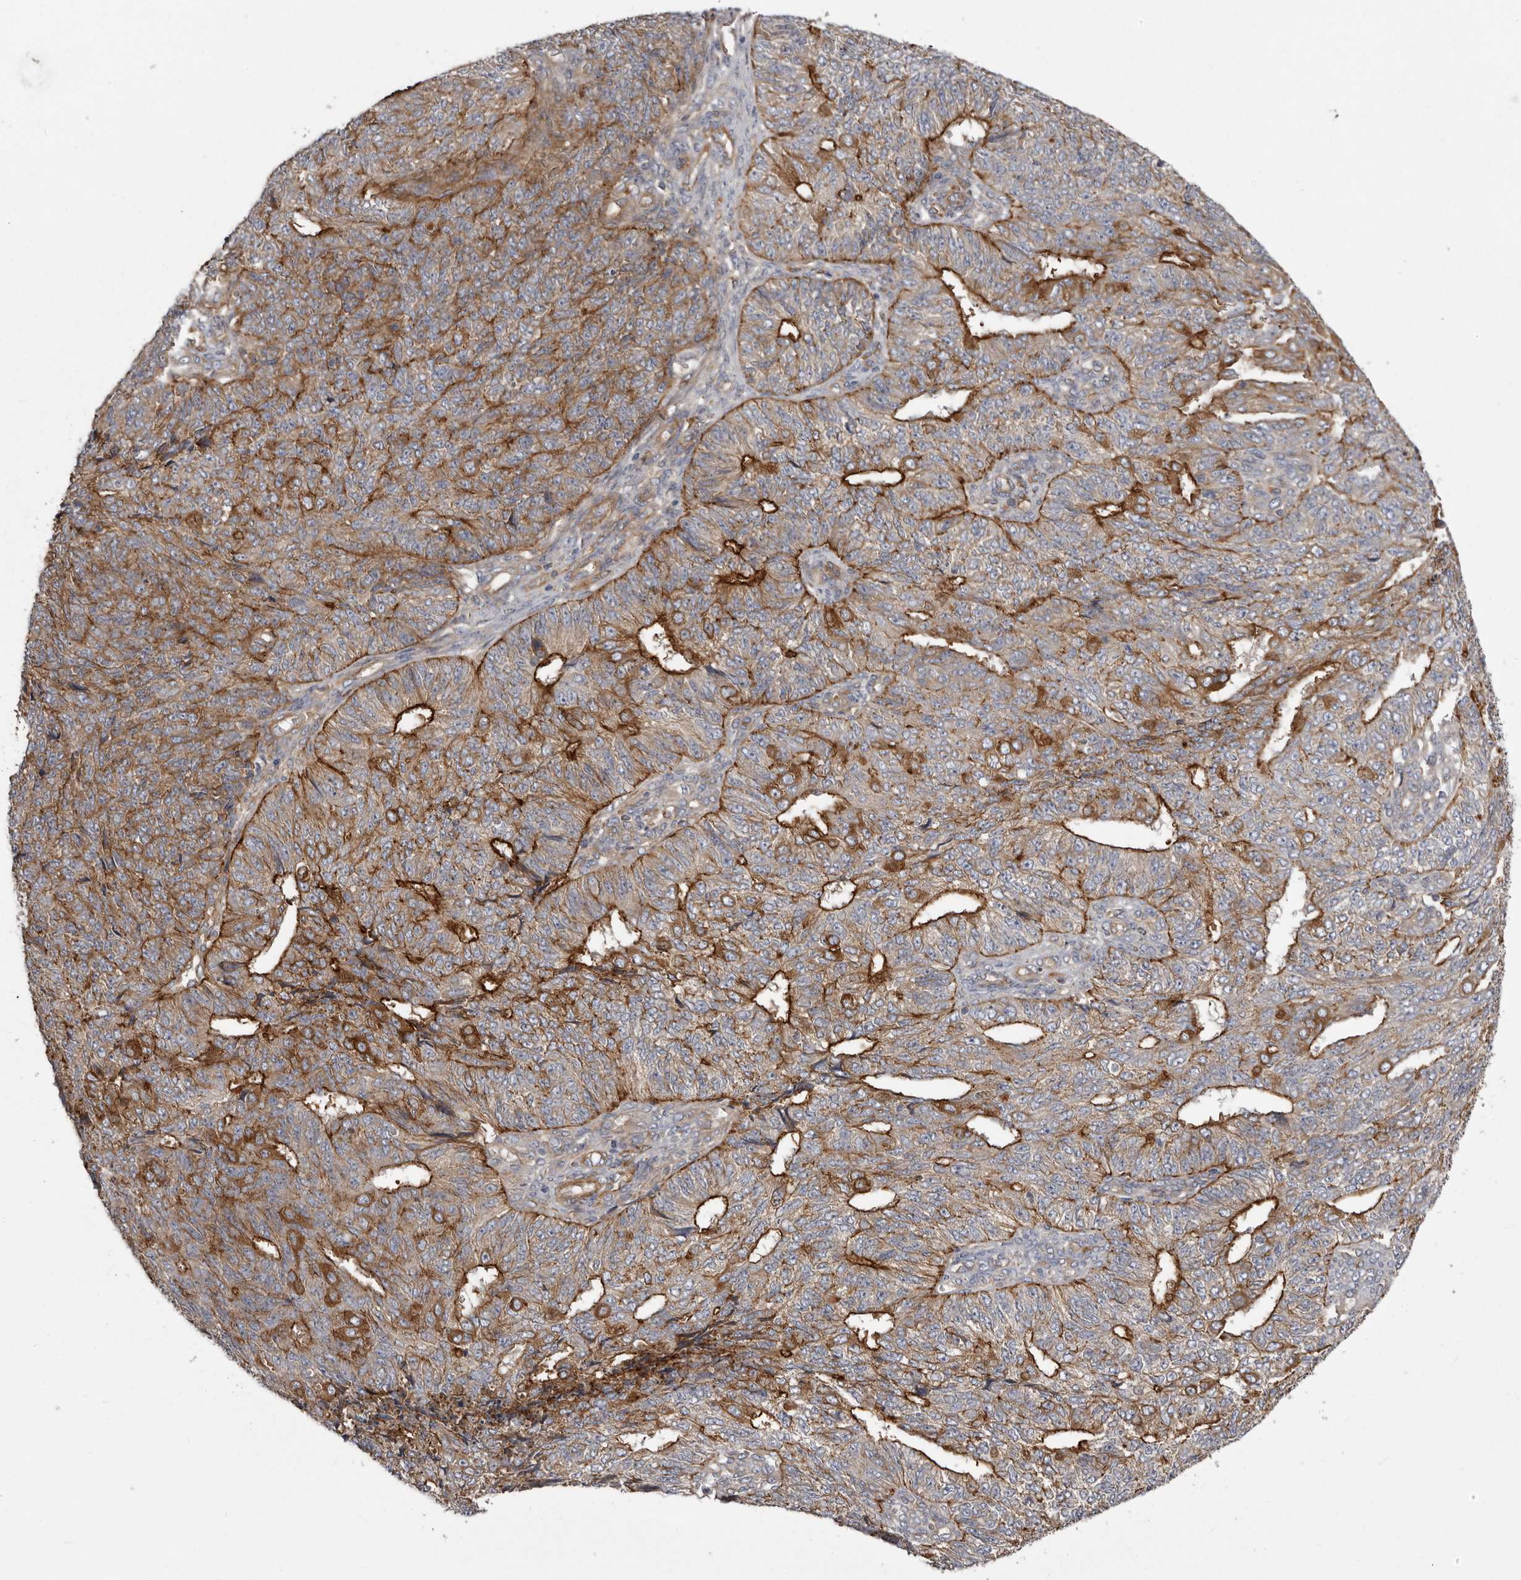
{"staining": {"intensity": "strong", "quantity": ">75%", "location": "cytoplasmic/membranous"}, "tissue": "endometrial cancer", "cell_type": "Tumor cells", "image_type": "cancer", "snomed": [{"axis": "morphology", "description": "Adenocarcinoma, NOS"}, {"axis": "topography", "description": "Endometrium"}], "caption": "DAB (3,3'-diaminobenzidine) immunohistochemical staining of endometrial cancer (adenocarcinoma) shows strong cytoplasmic/membranous protein expression in about >75% of tumor cells. (brown staining indicates protein expression, while blue staining denotes nuclei).", "gene": "ENAH", "patient": {"sex": "female", "age": 32}}